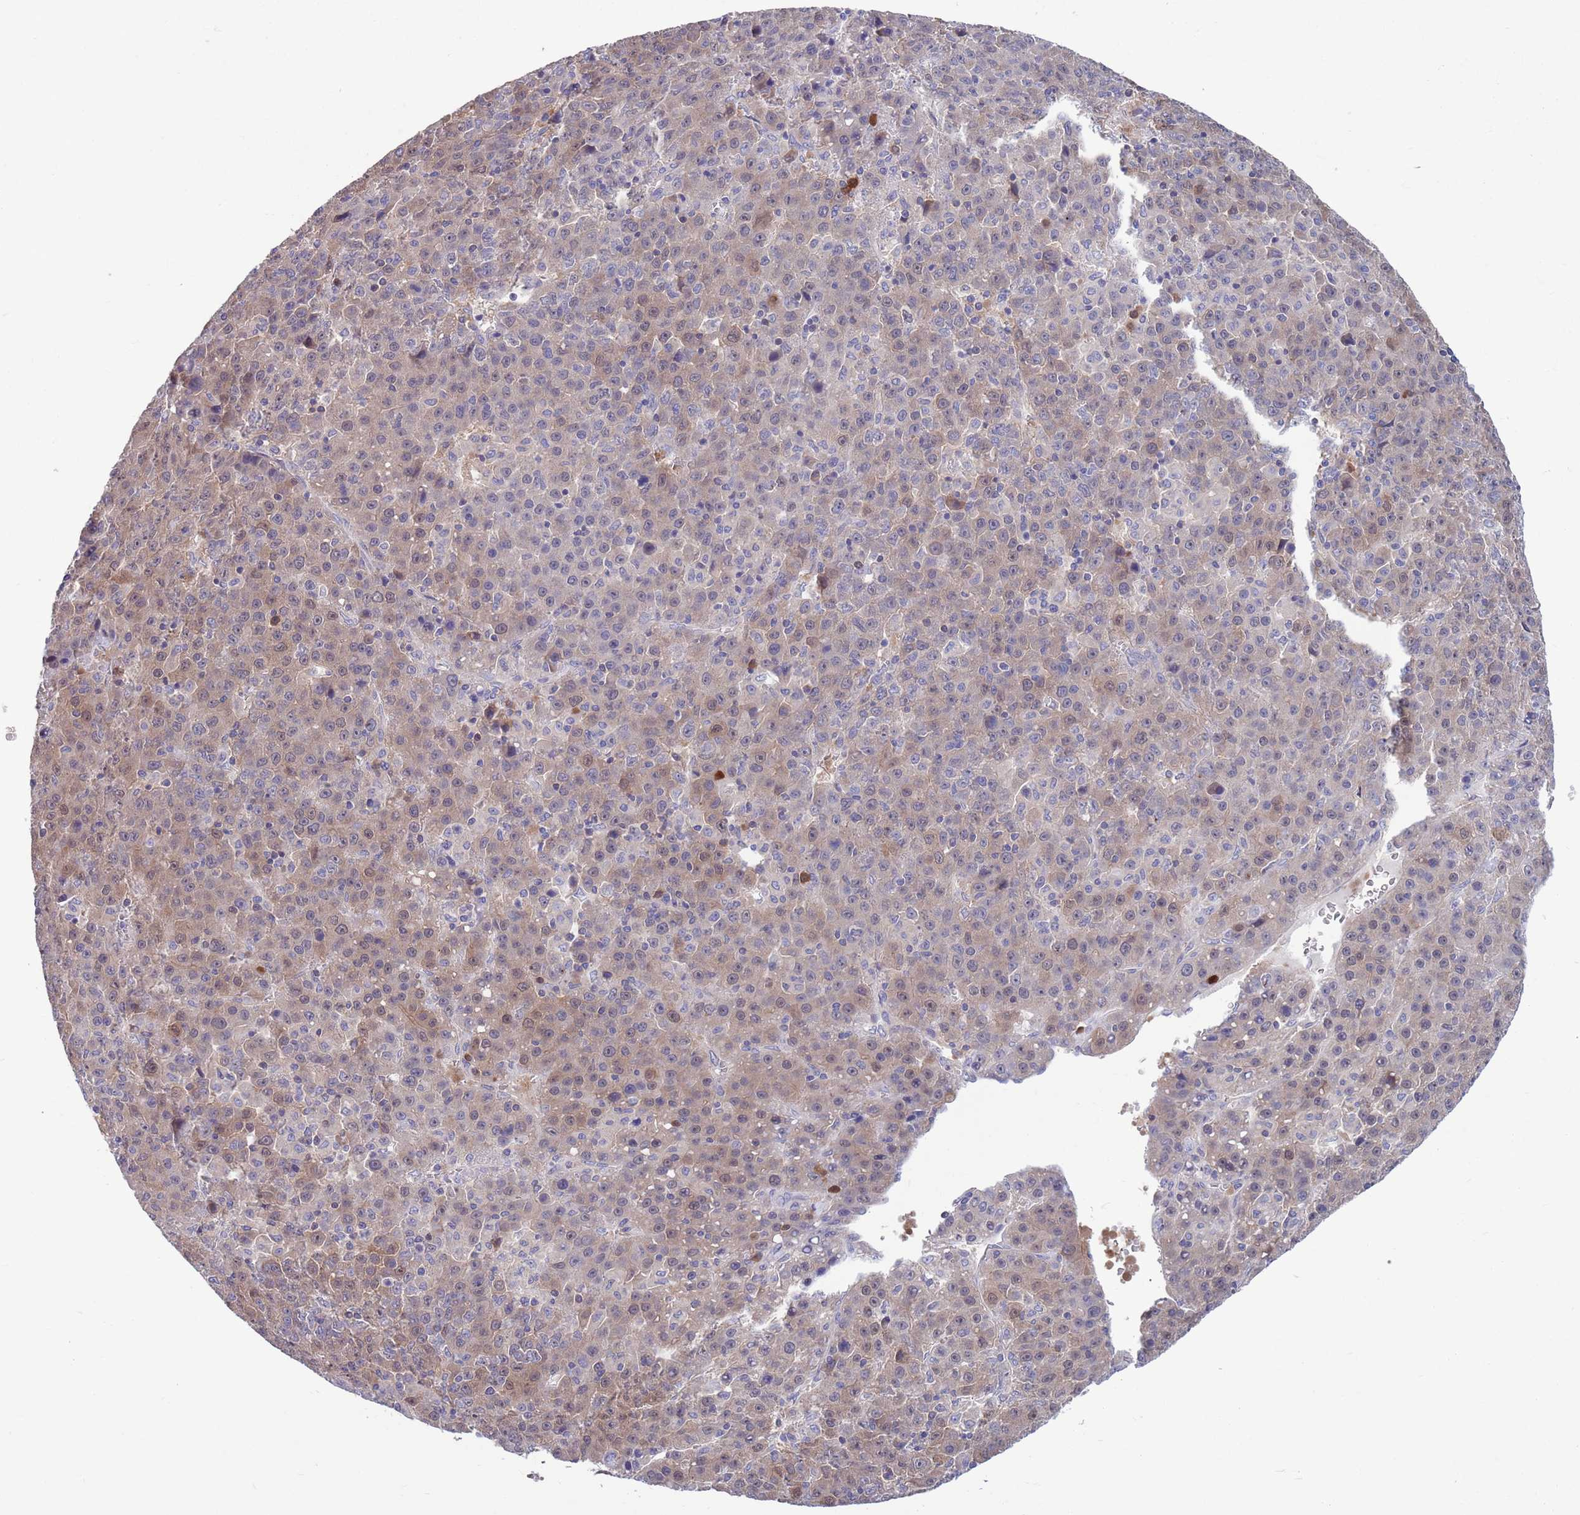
{"staining": {"intensity": "weak", "quantity": "25%-75%", "location": "cytoplasmic/membranous"}, "tissue": "liver cancer", "cell_type": "Tumor cells", "image_type": "cancer", "snomed": [{"axis": "morphology", "description": "Carcinoma, Hepatocellular, NOS"}, {"axis": "topography", "description": "Liver"}], "caption": "Protein expression by immunohistochemistry (IHC) shows weak cytoplasmic/membranous expression in about 25%-75% of tumor cells in liver cancer (hepatocellular carcinoma).", "gene": "KLHL29", "patient": {"sex": "female", "age": 53}}